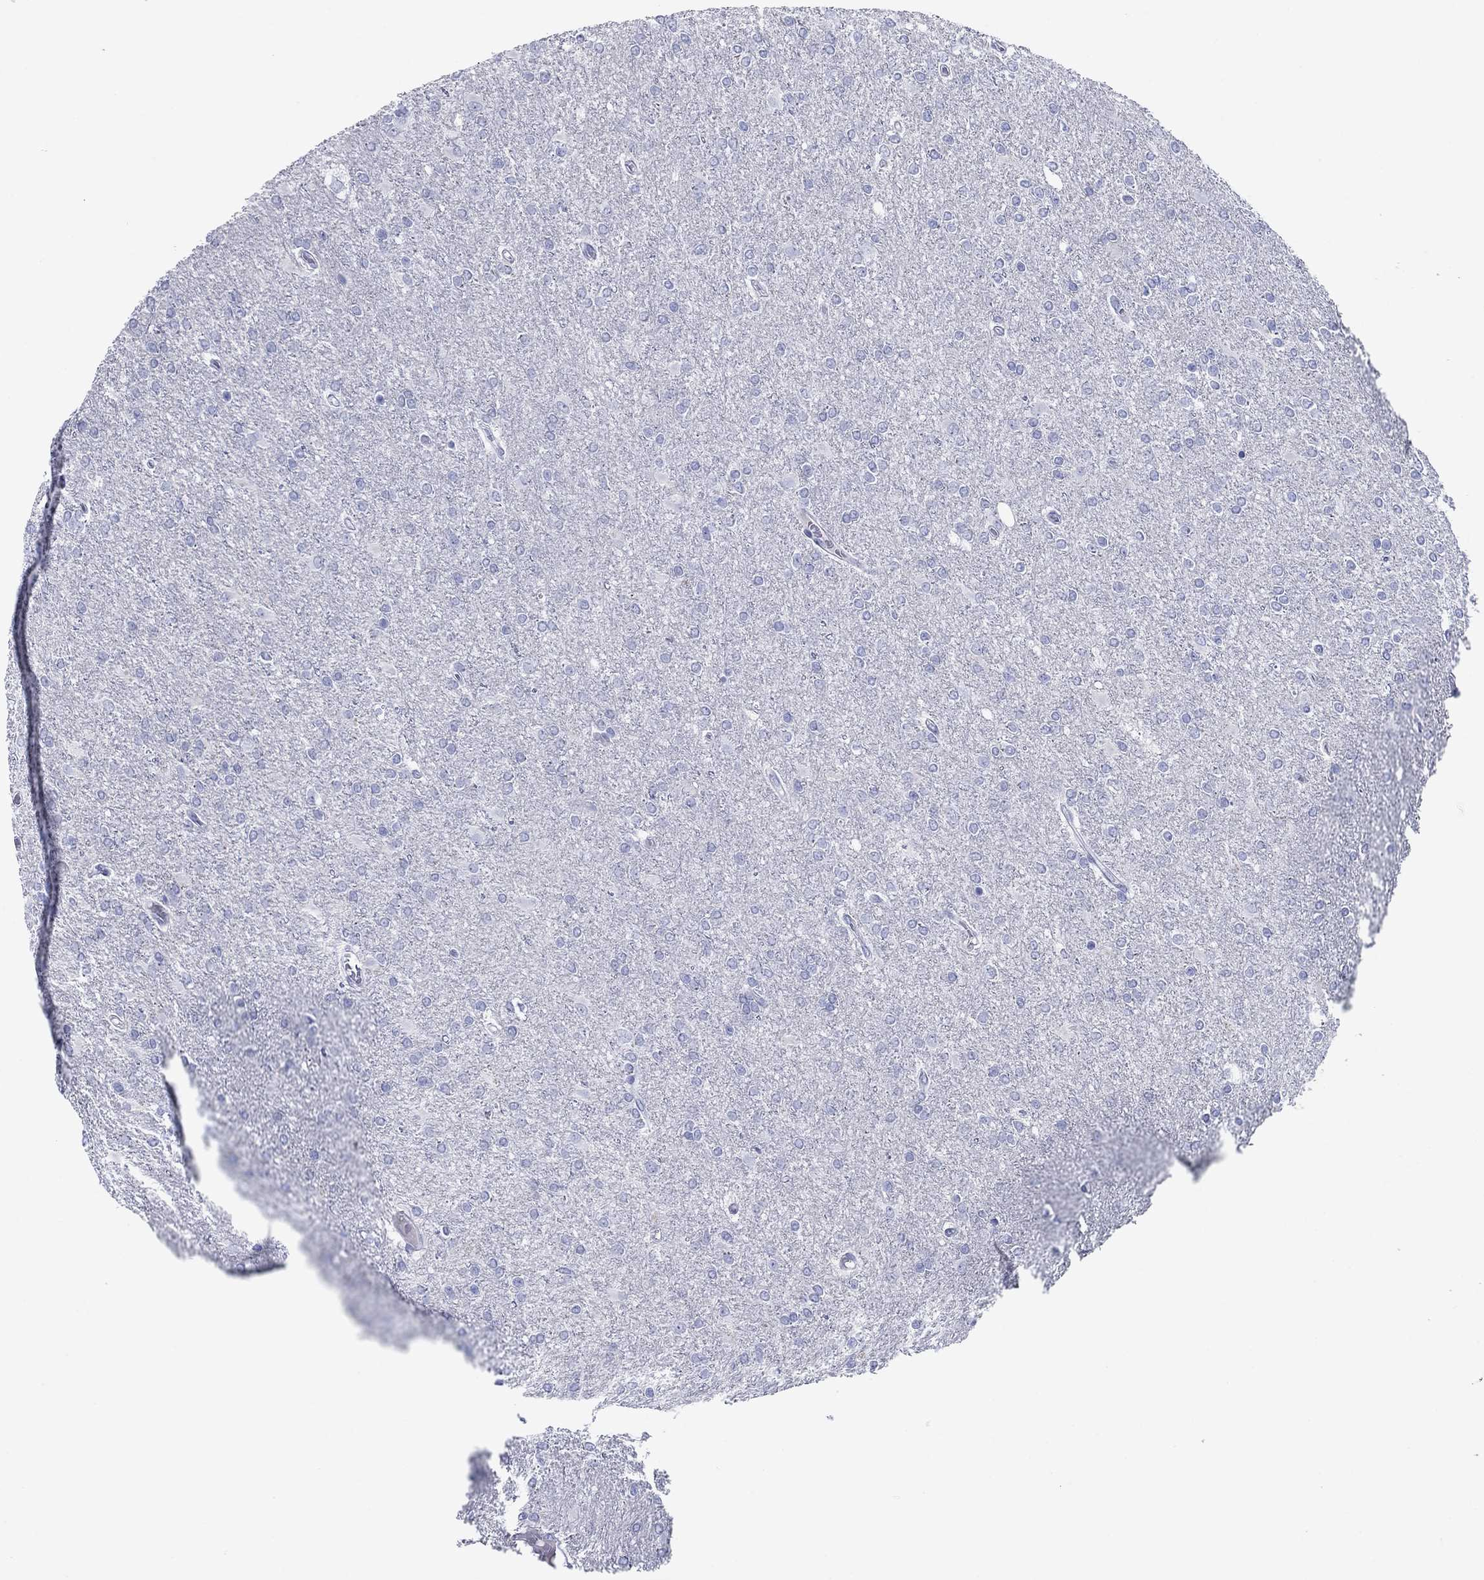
{"staining": {"intensity": "negative", "quantity": "none", "location": "none"}, "tissue": "glioma", "cell_type": "Tumor cells", "image_type": "cancer", "snomed": [{"axis": "morphology", "description": "Glioma, malignant, High grade"}, {"axis": "topography", "description": "Cerebral cortex"}], "caption": "Immunohistochemical staining of glioma exhibits no significant staining in tumor cells. (DAB (3,3'-diaminobenzidine) IHC visualized using brightfield microscopy, high magnification).", "gene": "ATP4A", "patient": {"sex": "male", "age": 70}}